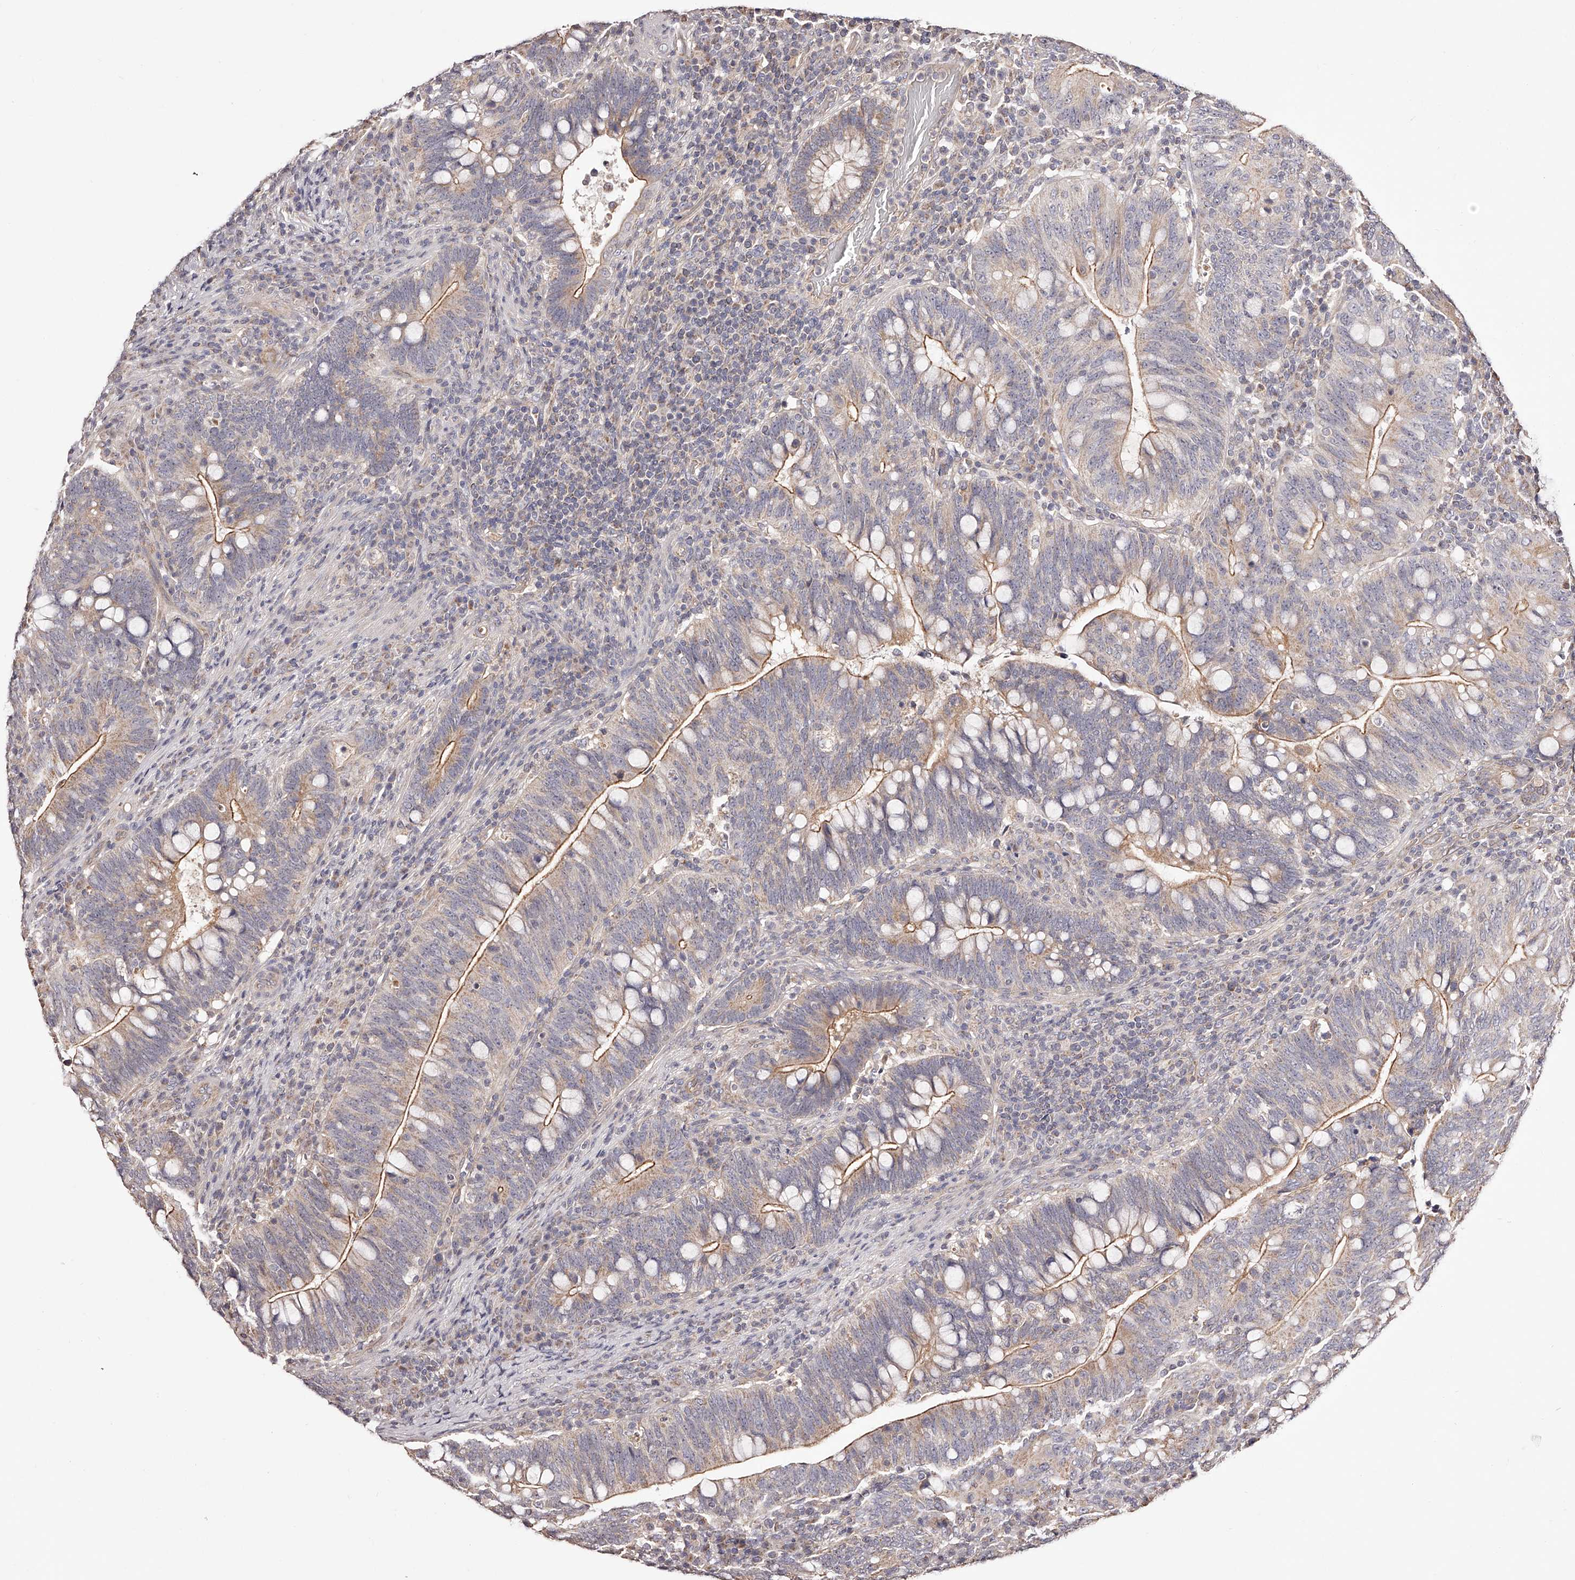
{"staining": {"intensity": "moderate", "quantity": "25%-75%", "location": "cytoplasmic/membranous"}, "tissue": "colorectal cancer", "cell_type": "Tumor cells", "image_type": "cancer", "snomed": [{"axis": "morphology", "description": "Adenocarcinoma, NOS"}, {"axis": "topography", "description": "Colon"}], "caption": "Tumor cells reveal medium levels of moderate cytoplasmic/membranous positivity in about 25%-75% of cells in human adenocarcinoma (colorectal).", "gene": "USP21", "patient": {"sex": "female", "age": 66}}